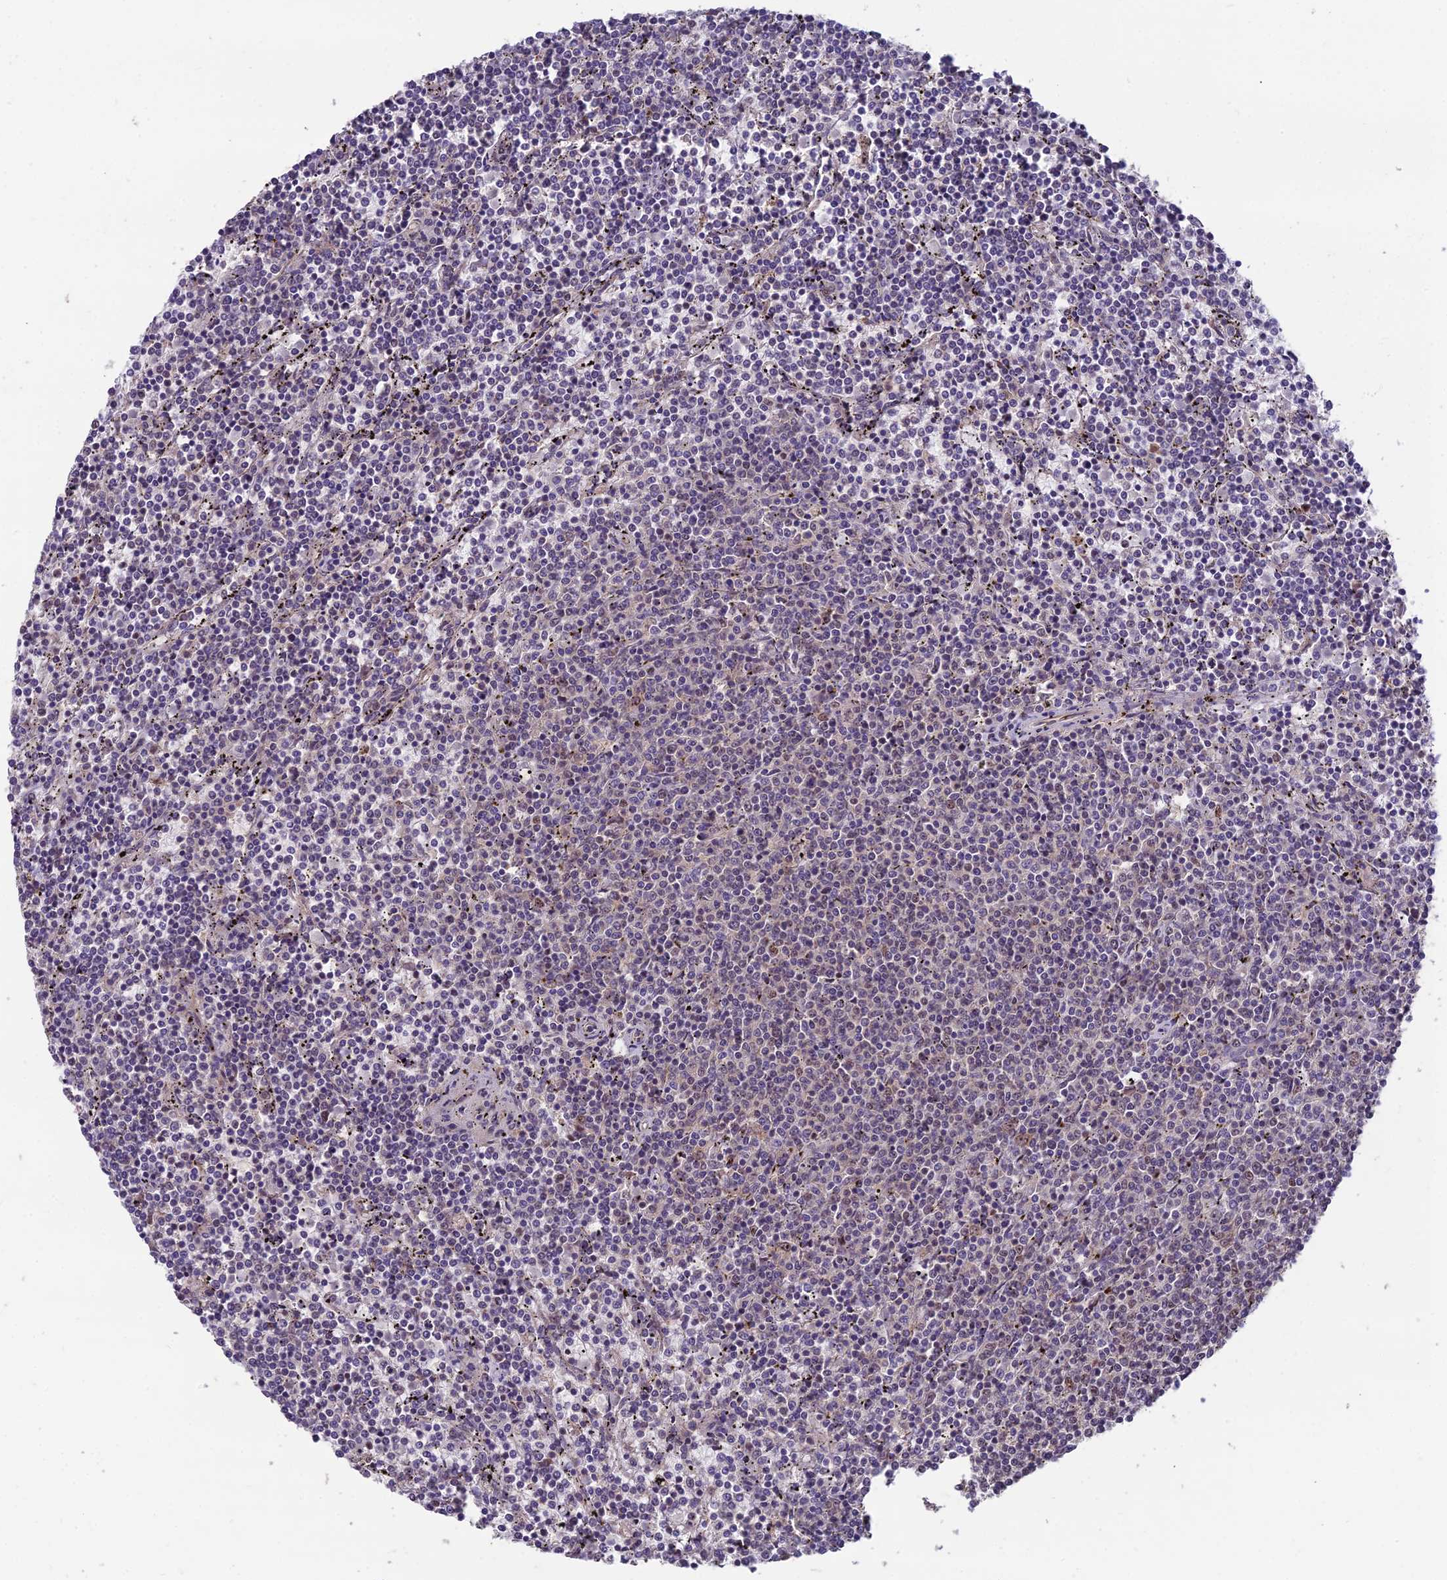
{"staining": {"intensity": "weak", "quantity": "<25%", "location": "nuclear"}, "tissue": "lymphoma", "cell_type": "Tumor cells", "image_type": "cancer", "snomed": [{"axis": "morphology", "description": "Malignant lymphoma, non-Hodgkin's type, Low grade"}, {"axis": "topography", "description": "Spleen"}], "caption": "Immunohistochemistry of human lymphoma displays no staining in tumor cells.", "gene": "ZNF333", "patient": {"sex": "female", "age": 50}}